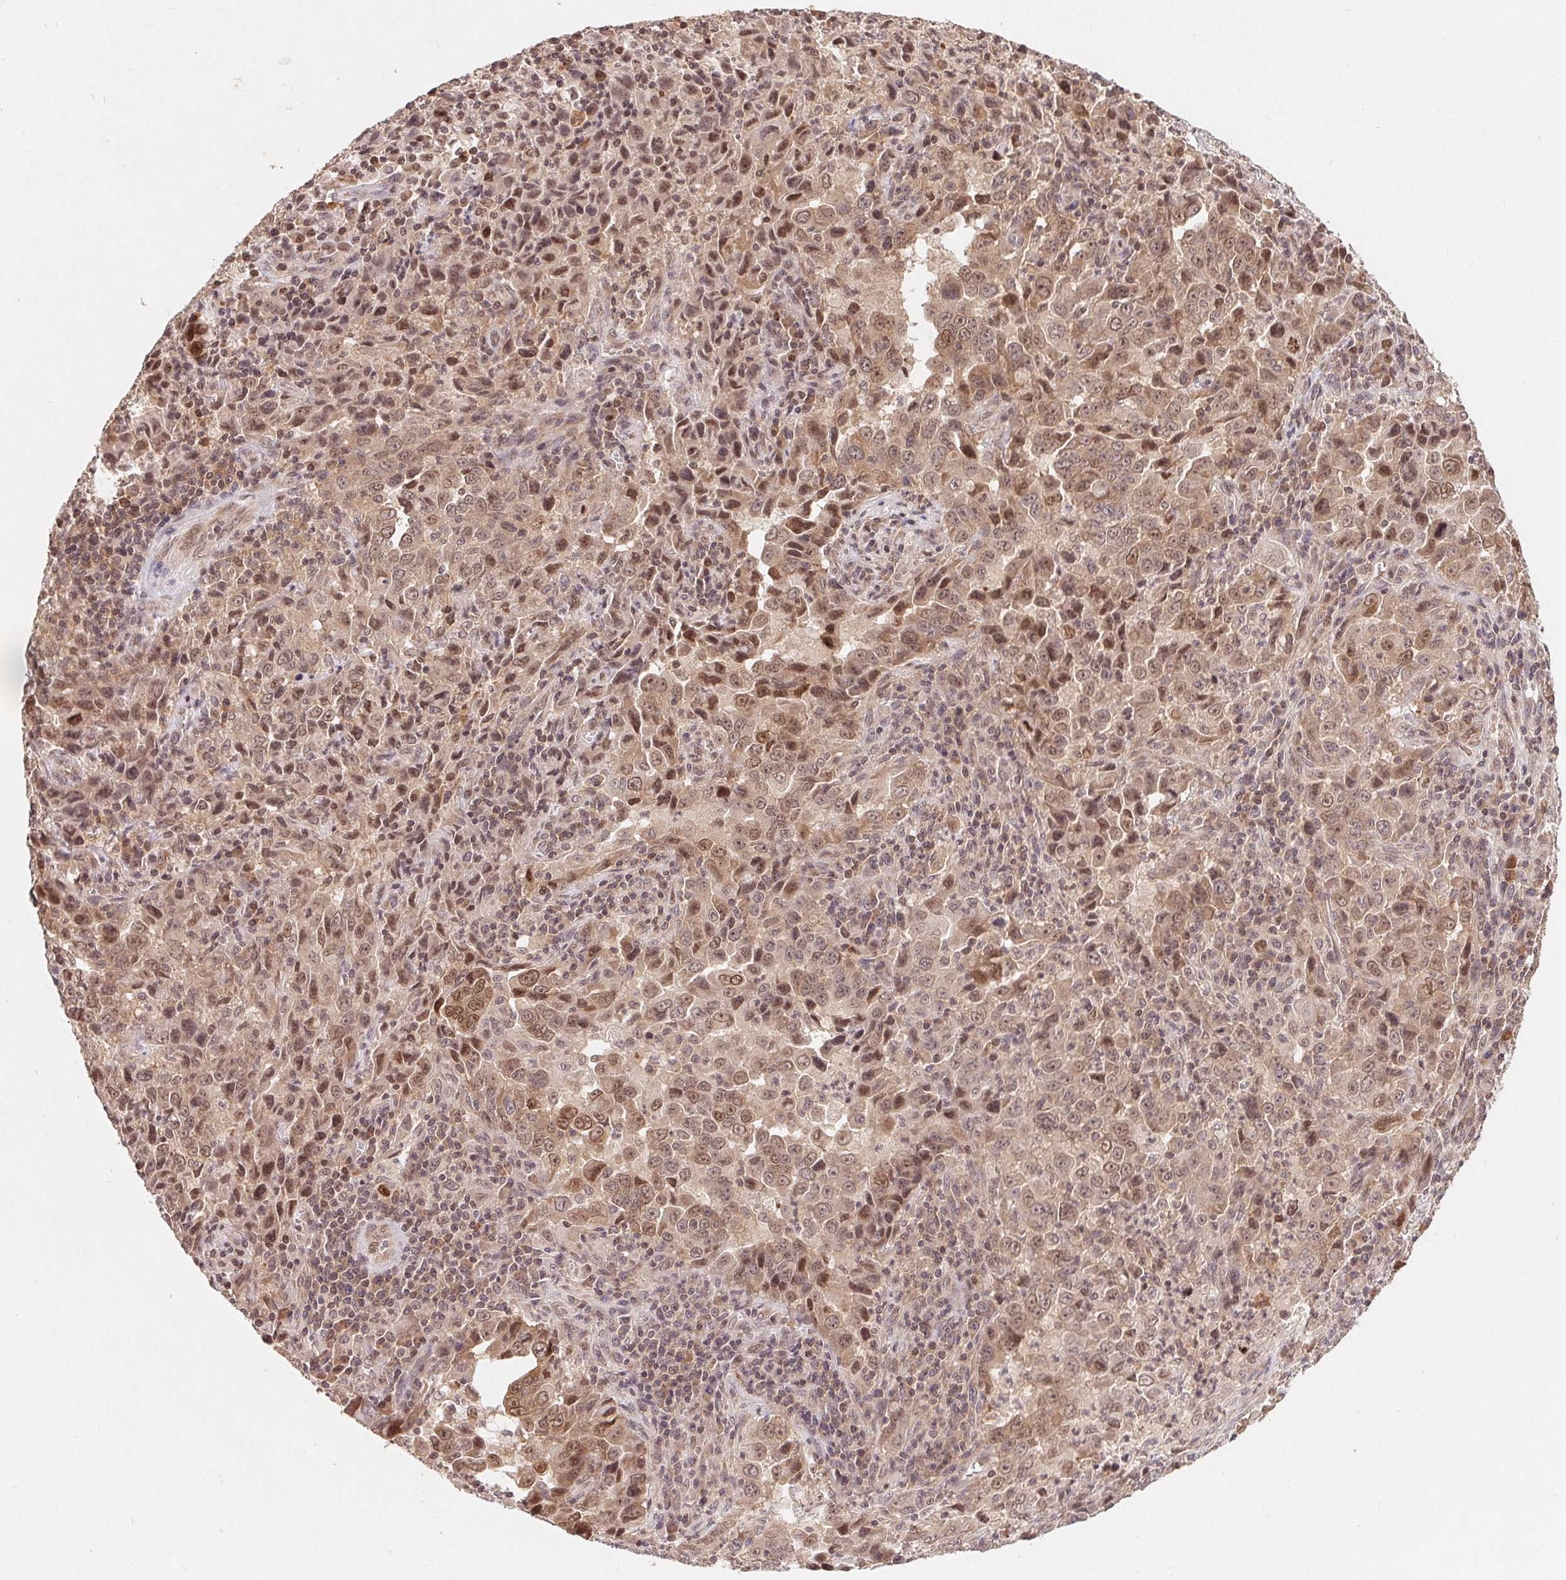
{"staining": {"intensity": "moderate", "quantity": ">75%", "location": "nuclear"}, "tissue": "lung cancer", "cell_type": "Tumor cells", "image_type": "cancer", "snomed": [{"axis": "morphology", "description": "Adenocarcinoma, NOS"}, {"axis": "topography", "description": "Lung"}], "caption": "Lung adenocarcinoma was stained to show a protein in brown. There is medium levels of moderate nuclear staining in about >75% of tumor cells. Using DAB (brown) and hematoxylin (blue) stains, captured at high magnification using brightfield microscopy.", "gene": "HMGN3", "patient": {"sex": "male", "age": 67}}